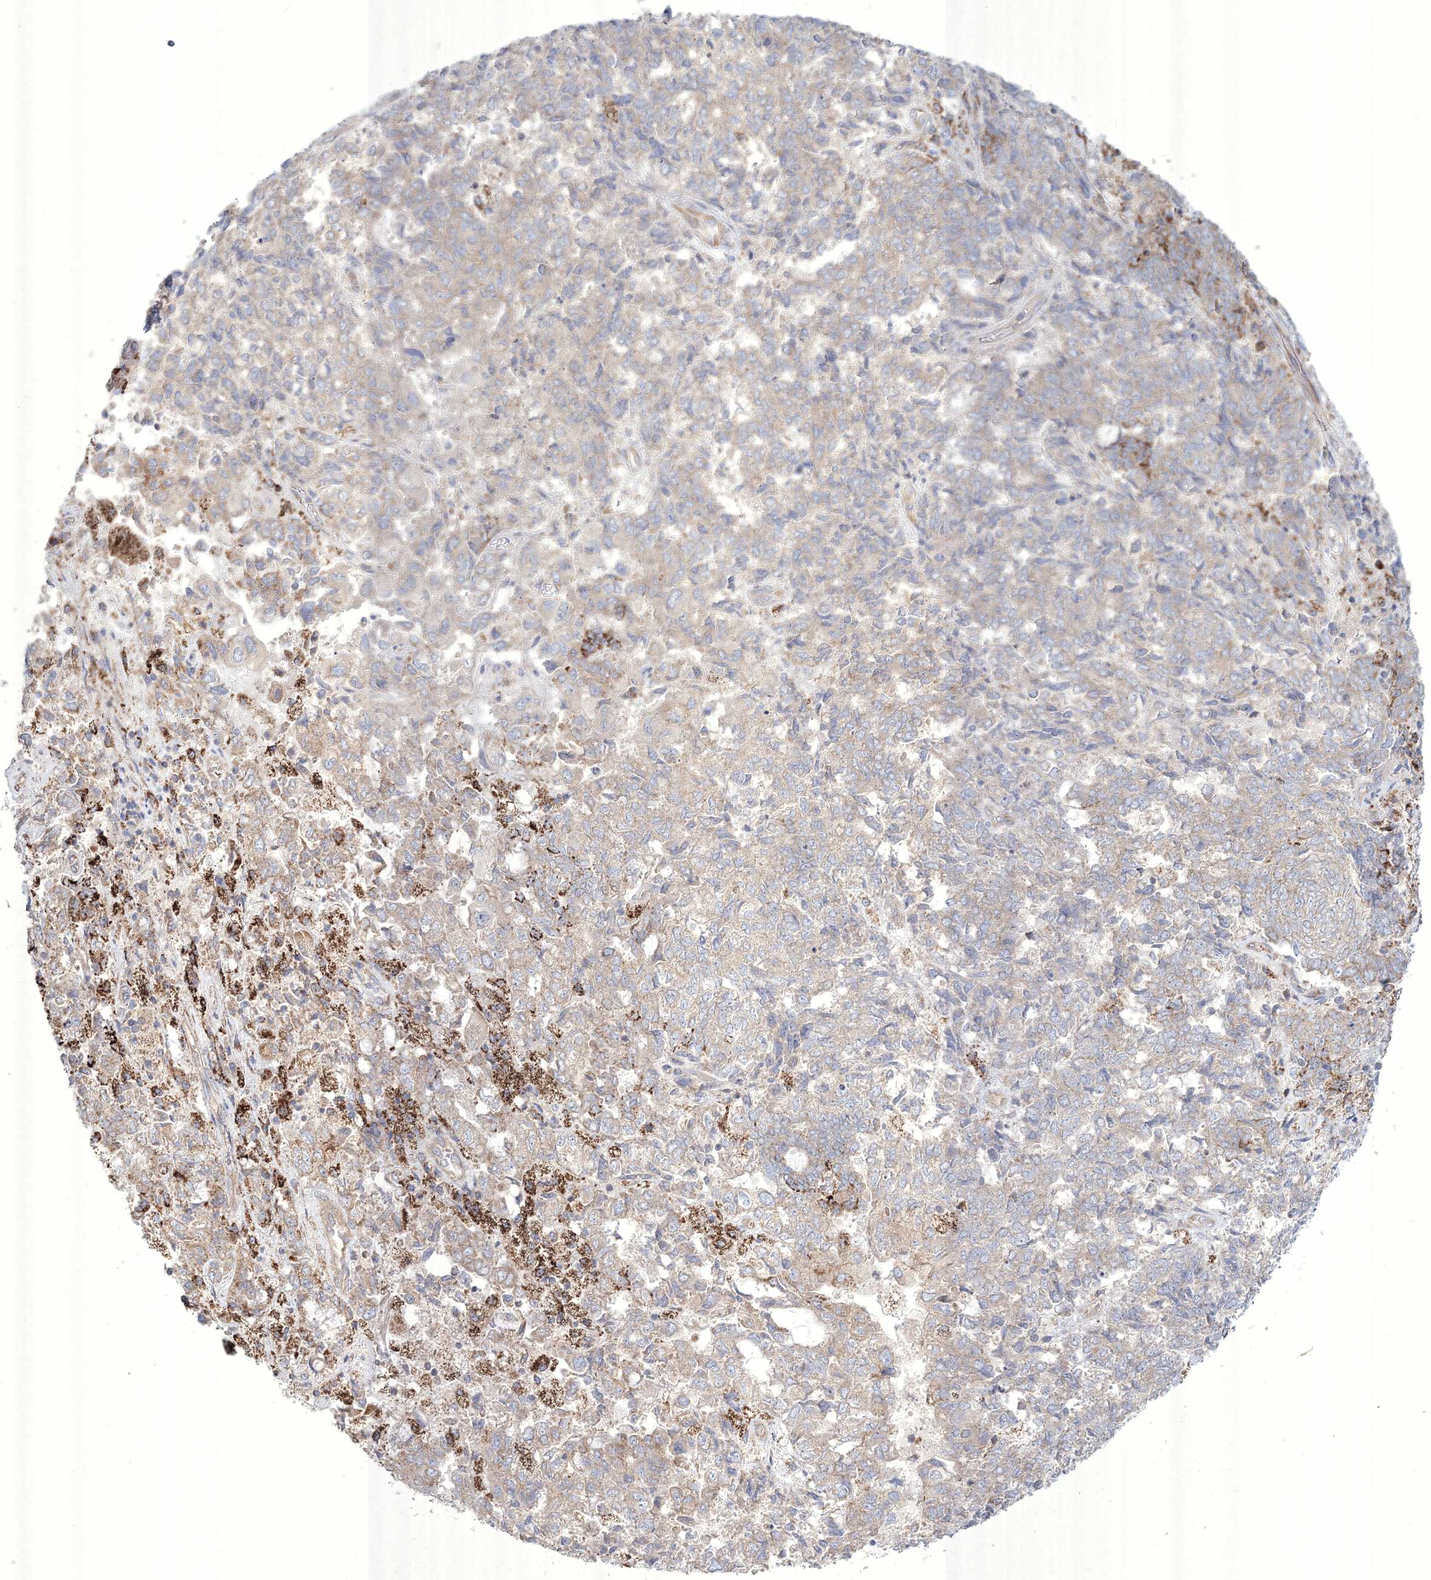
{"staining": {"intensity": "weak", "quantity": "<25%", "location": "cytoplasmic/membranous"}, "tissue": "endometrial cancer", "cell_type": "Tumor cells", "image_type": "cancer", "snomed": [{"axis": "morphology", "description": "Adenocarcinoma, NOS"}, {"axis": "topography", "description": "Endometrium"}], "caption": "Endometrial cancer (adenocarcinoma) stained for a protein using IHC shows no staining tumor cells.", "gene": "WDR49", "patient": {"sex": "female", "age": 80}}